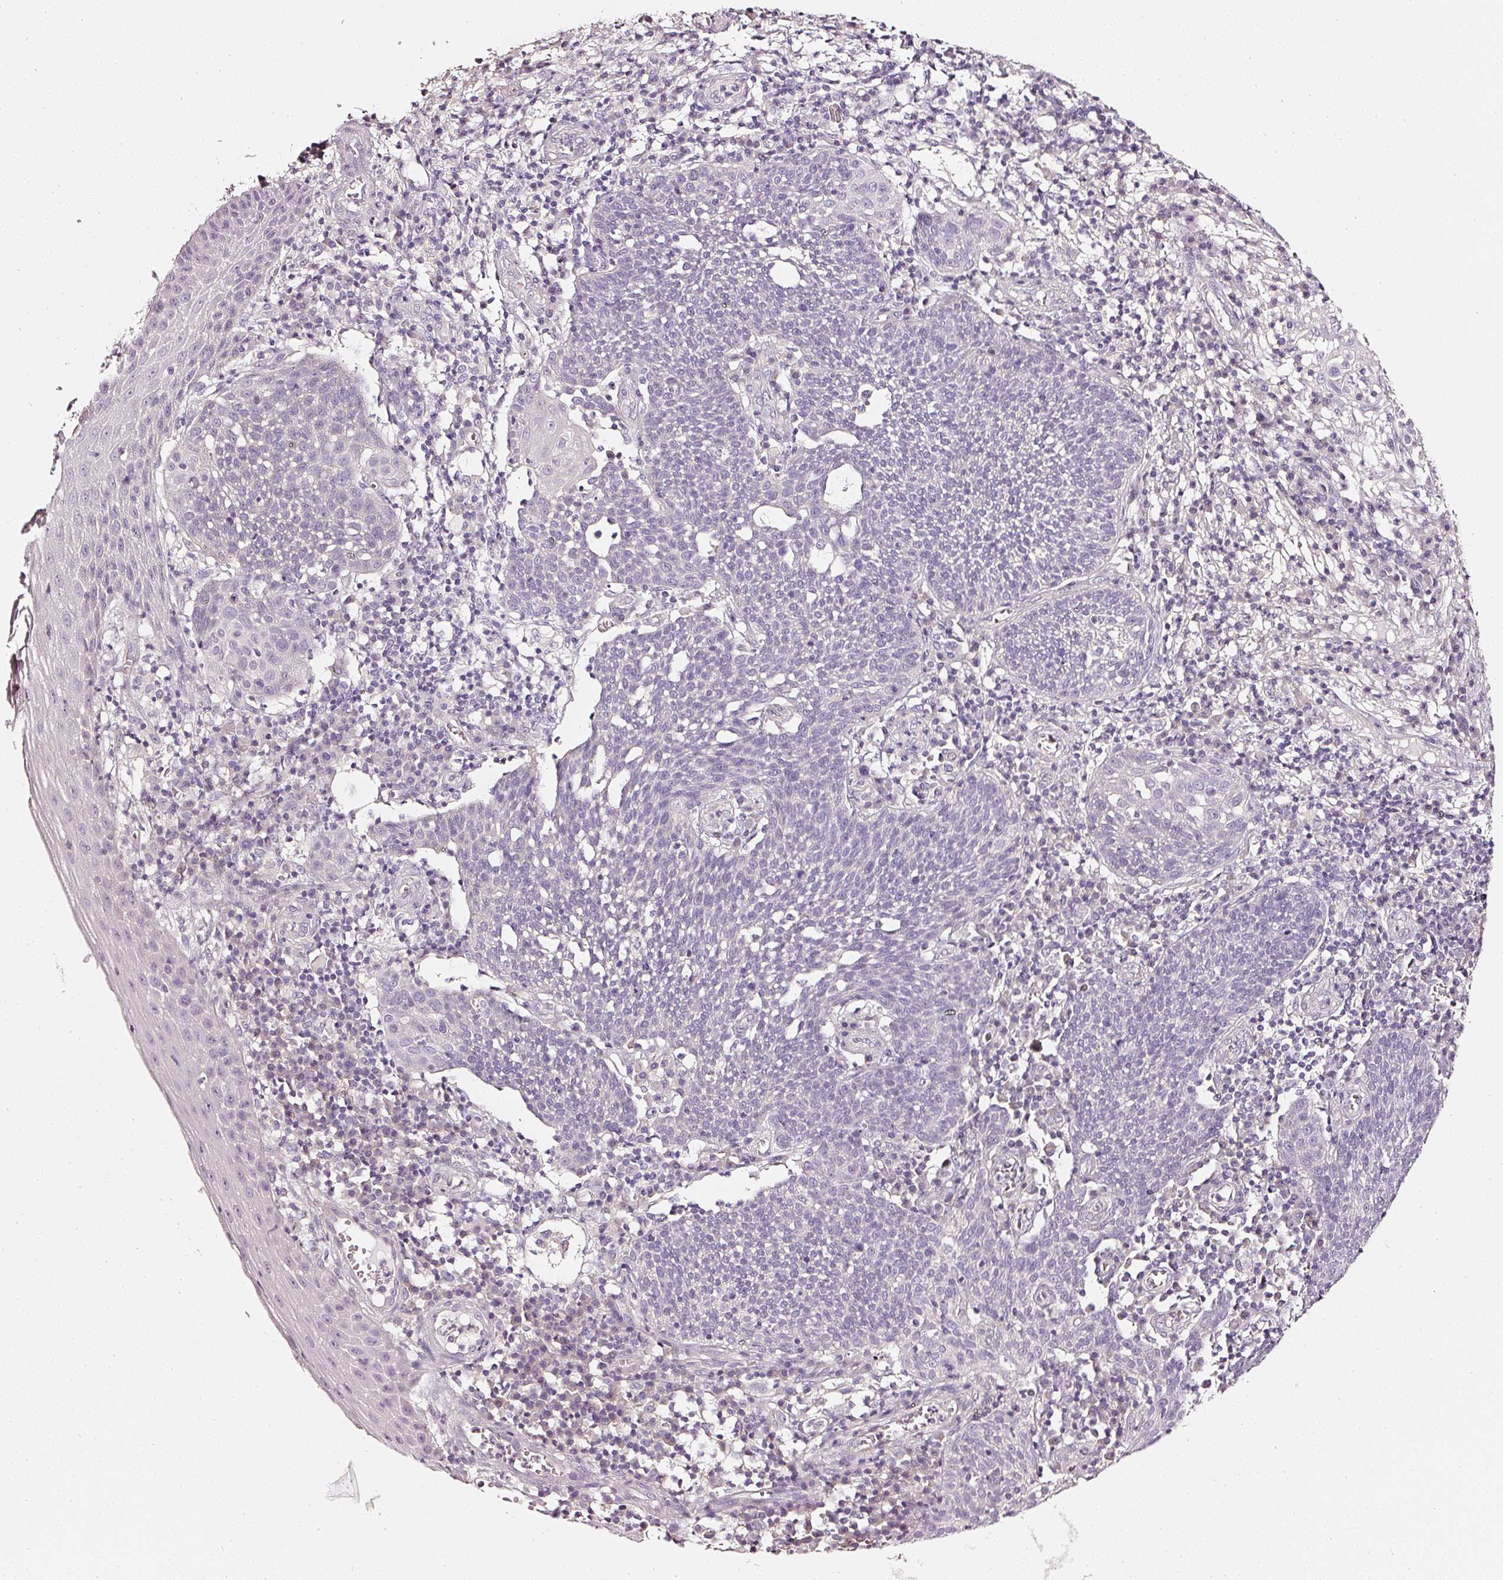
{"staining": {"intensity": "negative", "quantity": "none", "location": "none"}, "tissue": "cervical cancer", "cell_type": "Tumor cells", "image_type": "cancer", "snomed": [{"axis": "morphology", "description": "Squamous cell carcinoma, NOS"}, {"axis": "topography", "description": "Cervix"}], "caption": "Human cervical squamous cell carcinoma stained for a protein using IHC shows no positivity in tumor cells.", "gene": "CNP", "patient": {"sex": "female", "age": 34}}